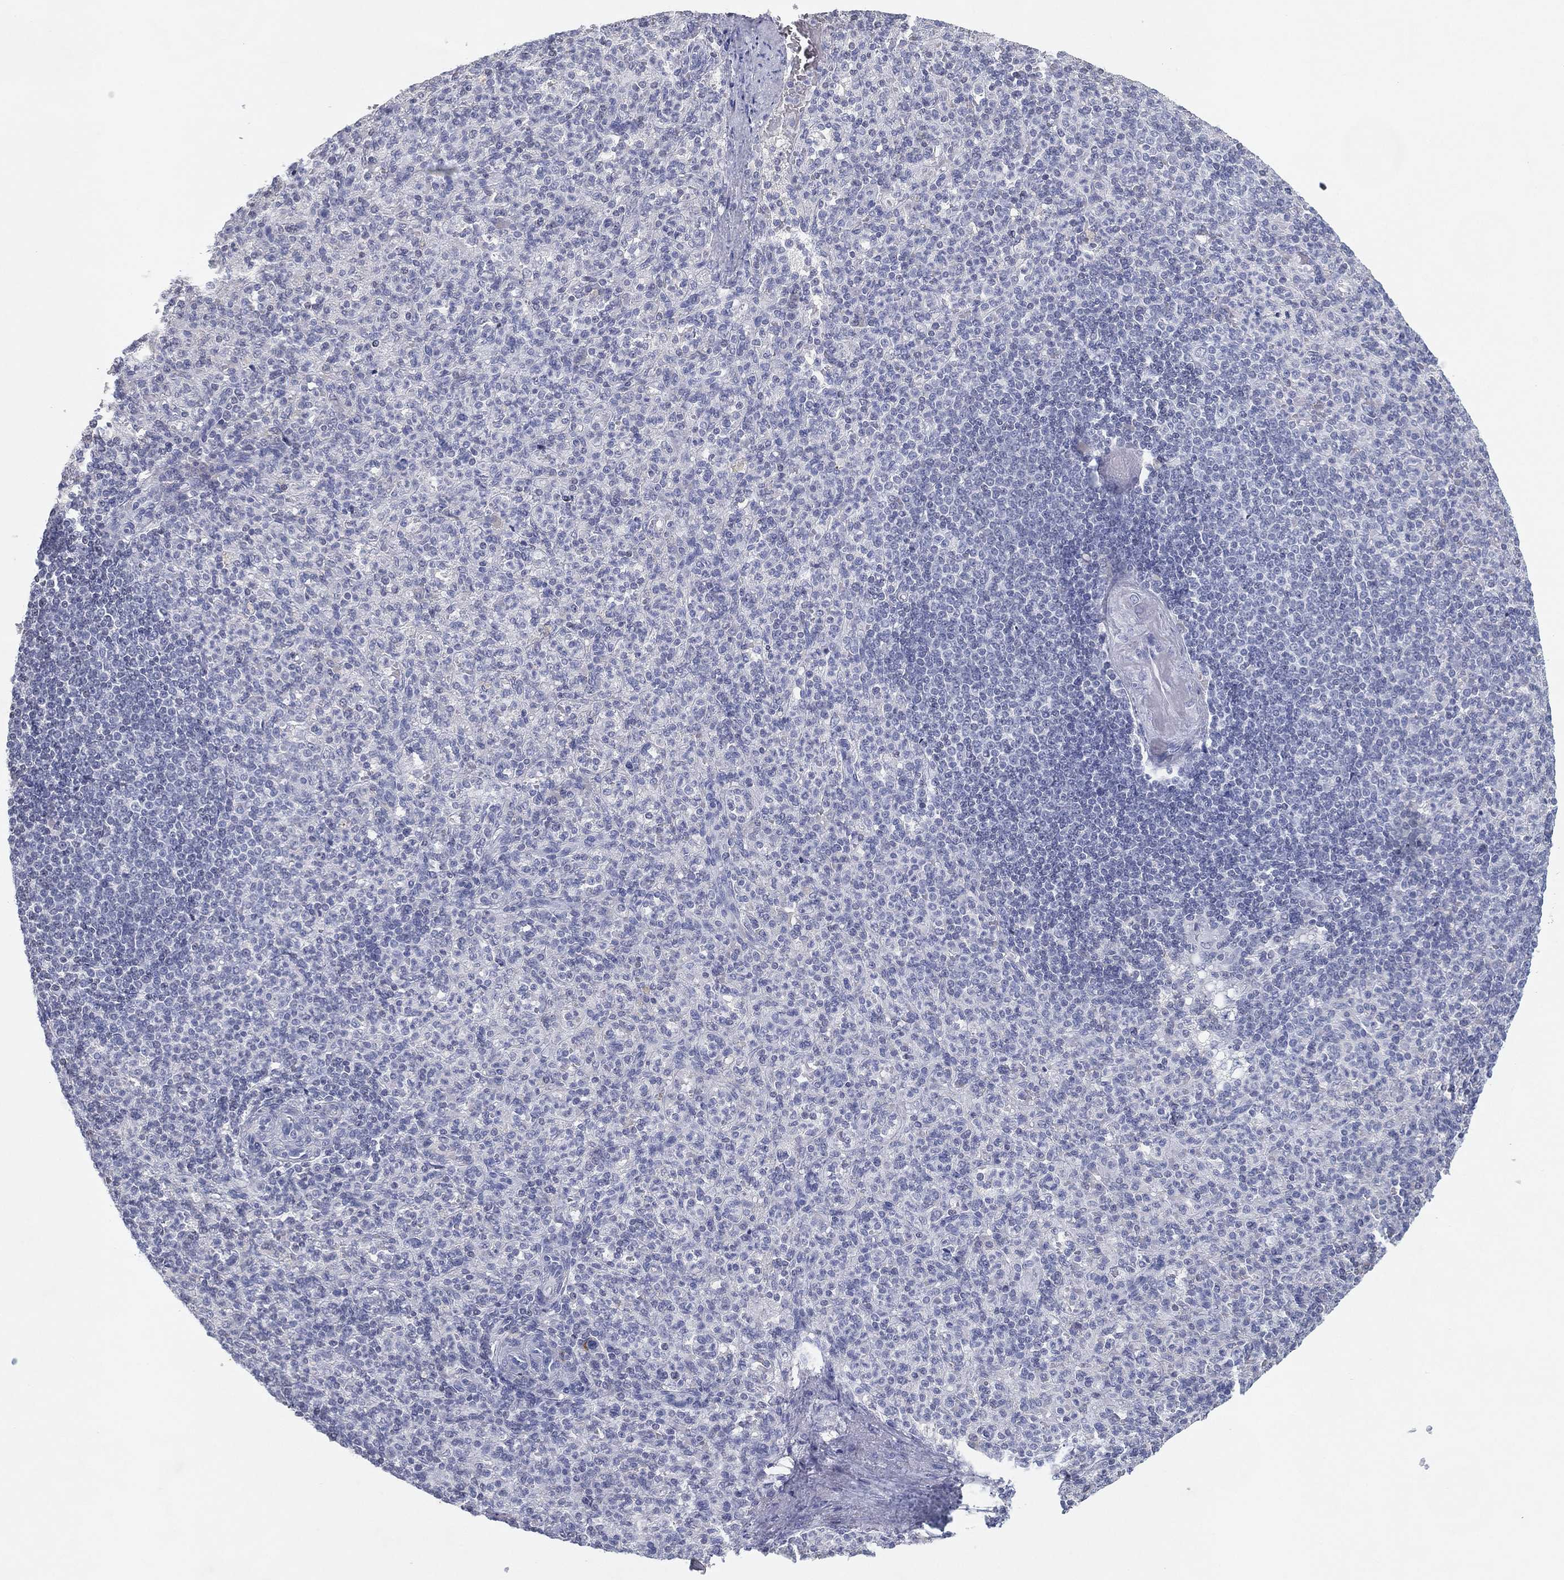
{"staining": {"intensity": "negative", "quantity": "none", "location": "none"}, "tissue": "spleen", "cell_type": "Cells in red pulp", "image_type": "normal", "snomed": [{"axis": "morphology", "description": "Normal tissue, NOS"}, {"axis": "topography", "description": "Spleen"}], "caption": "The histopathology image displays no staining of cells in red pulp in unremarkable spleen.", "gene": "CPT1B", "patient": {"sex": "female", "age": 74}}